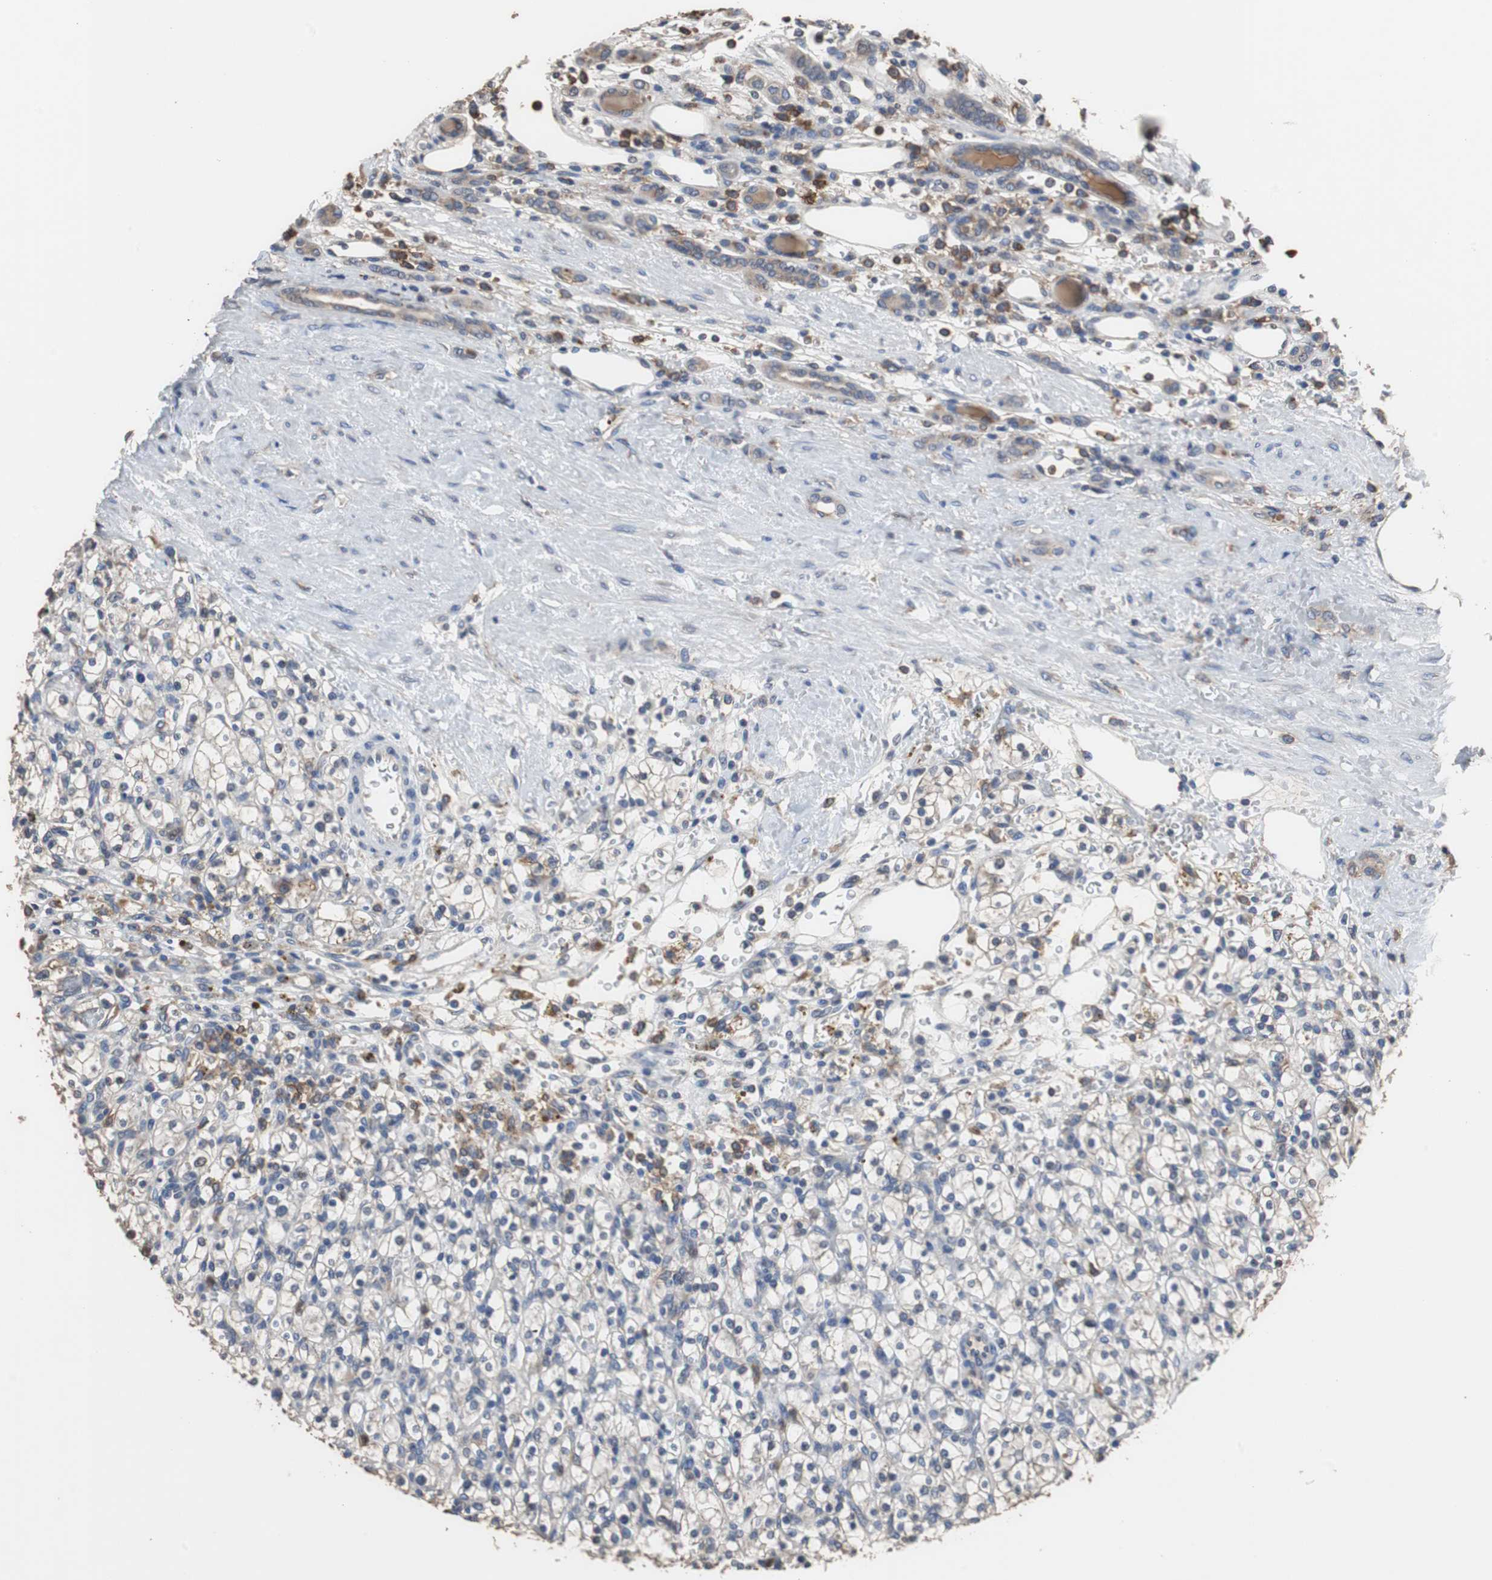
{"staining": {"intensity": "weak", "quantity": "<25%", "location": "cytoplasmic/membranous"}, "tissue": "renal cancer", "cell_type": "Tumor cells", "image_type": "cancer", "snomed": [{"axis": "morphology", "description": "Normal tissue, NOS"}, {"axis": "morphology", "description": "Adenocarcinoma, NOS"}, {"axis": "topography", "description": "Kidney"}], "caption": "DAB immunohistochemical staining of adenocarcinoma (renal) reveals no significant staining in tumor cells.", "gene": "SCIMP", "patient": {"sex": "female", "age": 55}}